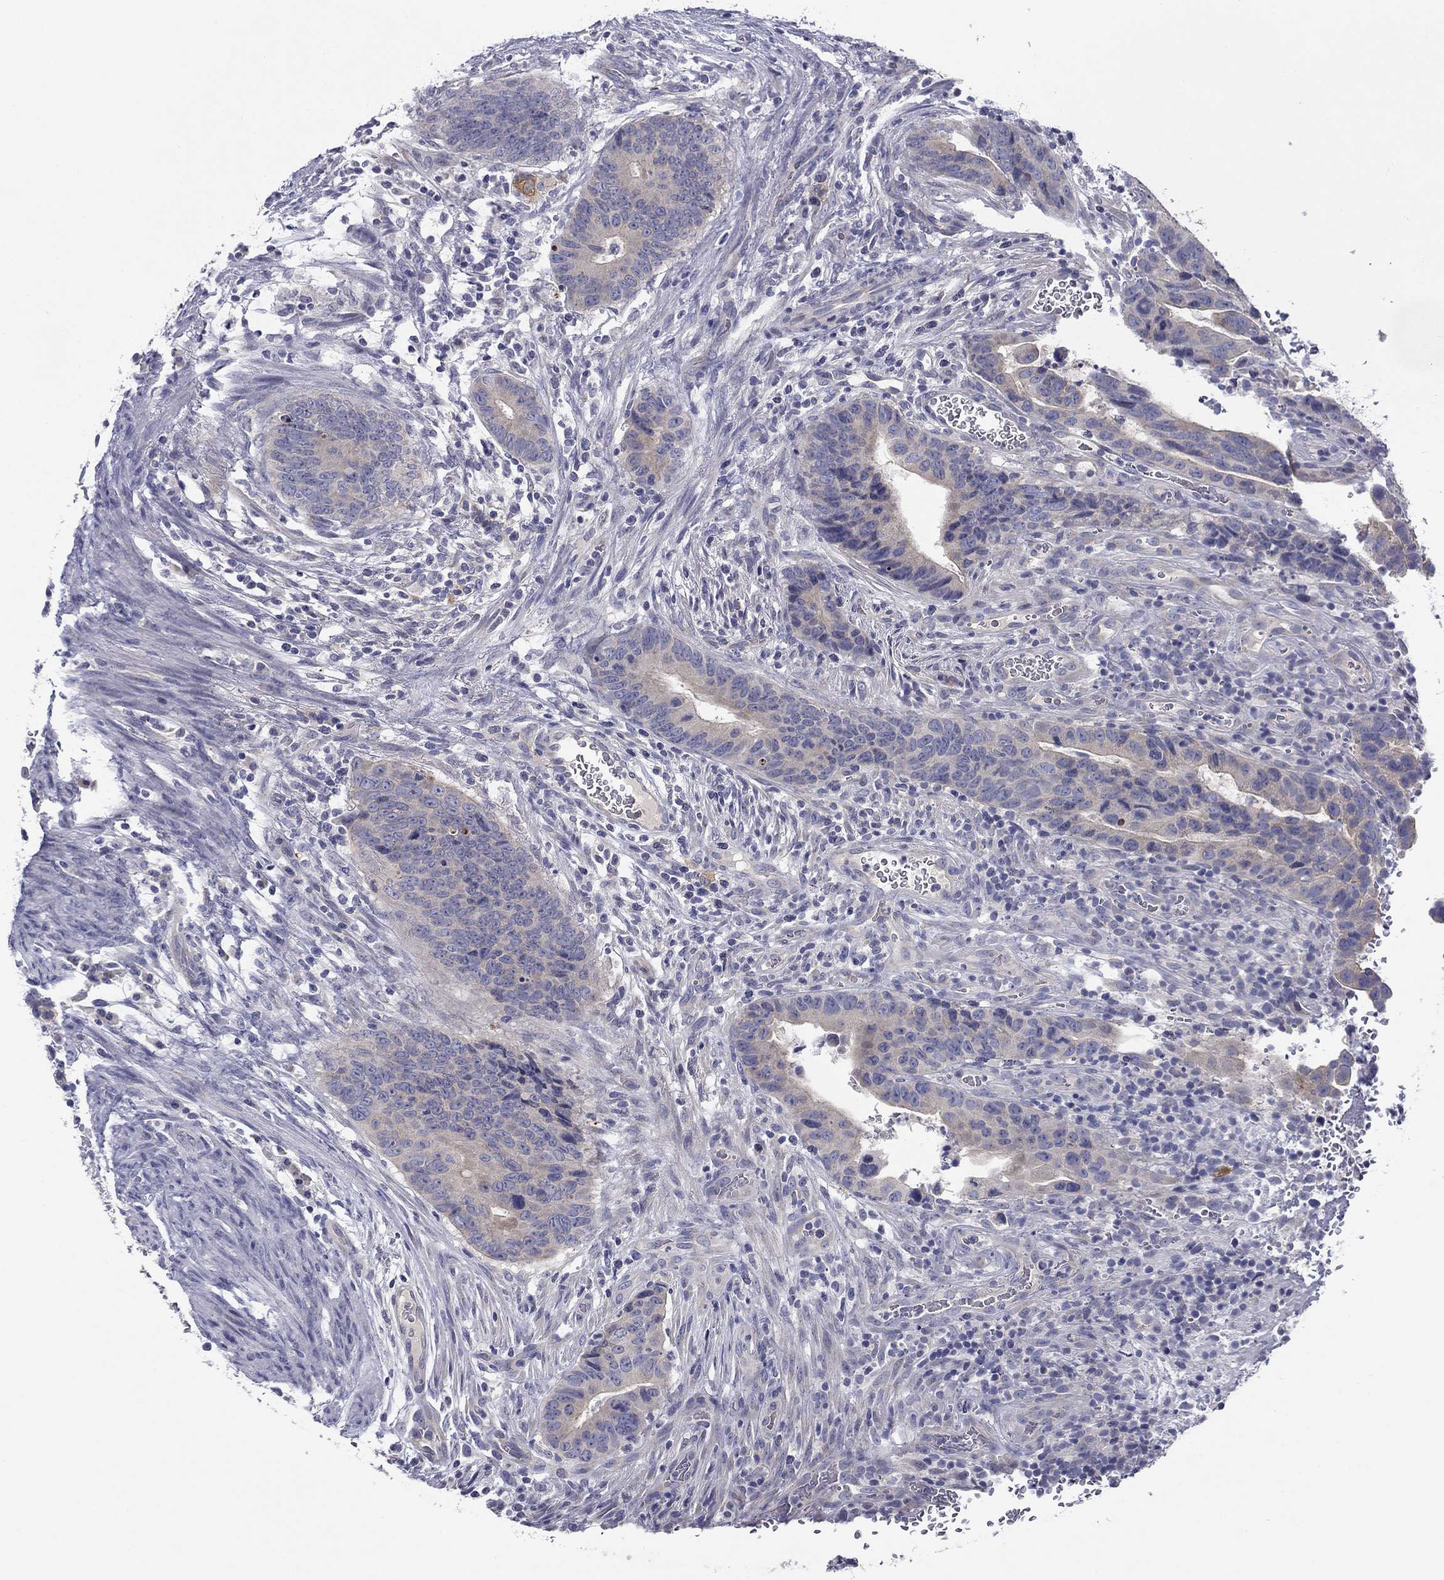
{"staining": {"intensity": "negative", "quantity": "none", "location": "none"}, "tissue": "colorectal cancer", "cell_type": "Tumor cells", "image_type": "cancer", "snomed": [{"axis": "morphology", "description": "Adenocarcinoma, NOS"}, {"axis": "topography", "description": "Colon"}], "caption": "The immunohistochemistry photomicrograph has no significant expression in tumor cells of colorectal adenocarcinoma tissue. (DAB IHC visualized using brightfield microscopy, high magnification).", "gene": "SPATA7", "patient": {"sex": "female", "age": 56}}